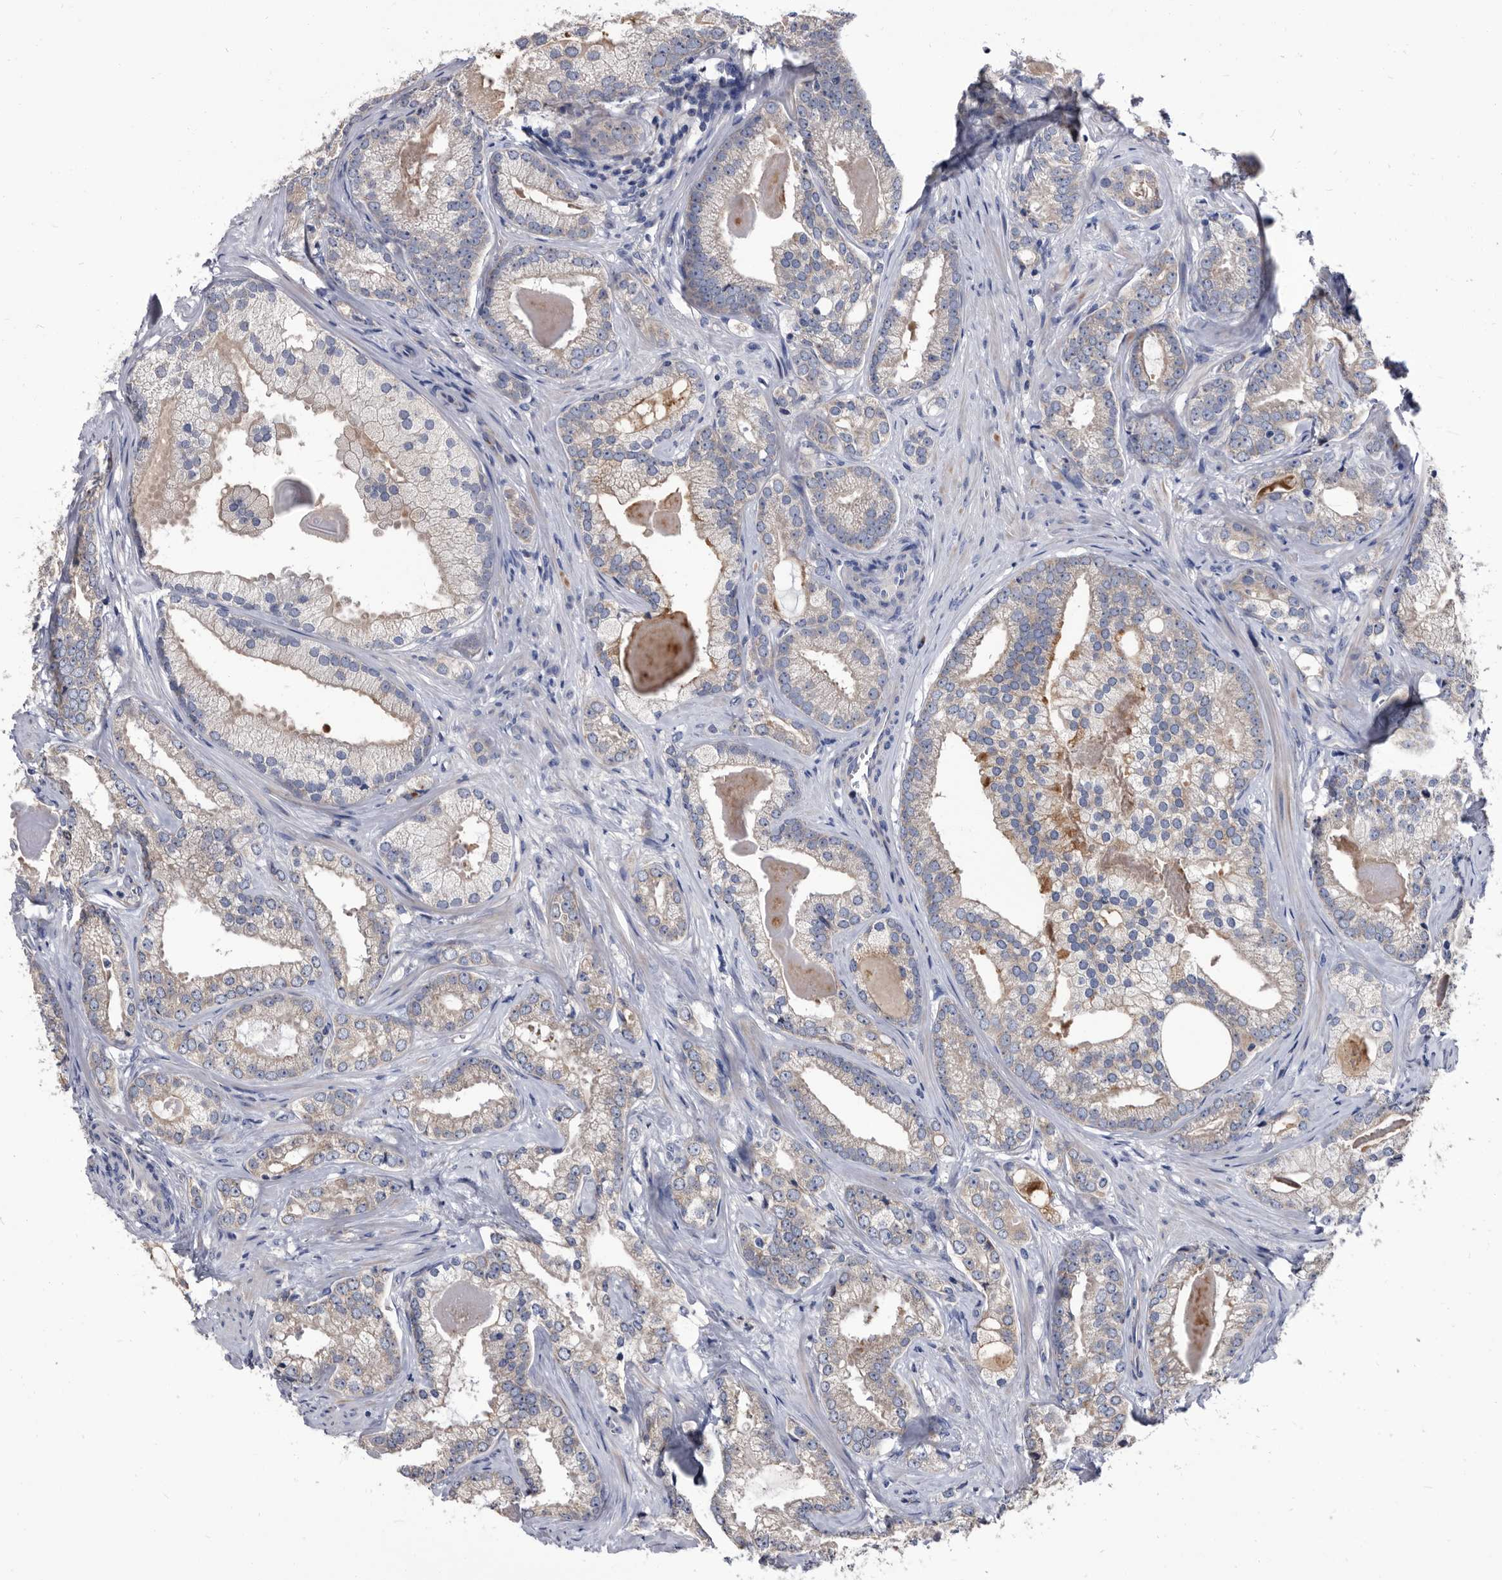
{"staining": {"intensity": "weak", "quantity": ">75%", "location": "cytoplasmic/membranous"}, "tissue": "prostate cancer", "cell_type": "Tumor cells", "image_type": "cancer", "snomed": [{"axis": "morphology", "description": "Normal morphology"}, {"axis": "morphology", "description": "Adenocarcinoma, Low grade"}, {"axis": "topography", "description": "Prostate"}], "caption": "A photomicrograph of prostate adenocarcinoma (low-grade) stained for a protein shows weak cytoplasmic/membranous brown staining in tumor cells.", "gene": "DTNBP1", "patient": {"sex": "male", "age": 72}}